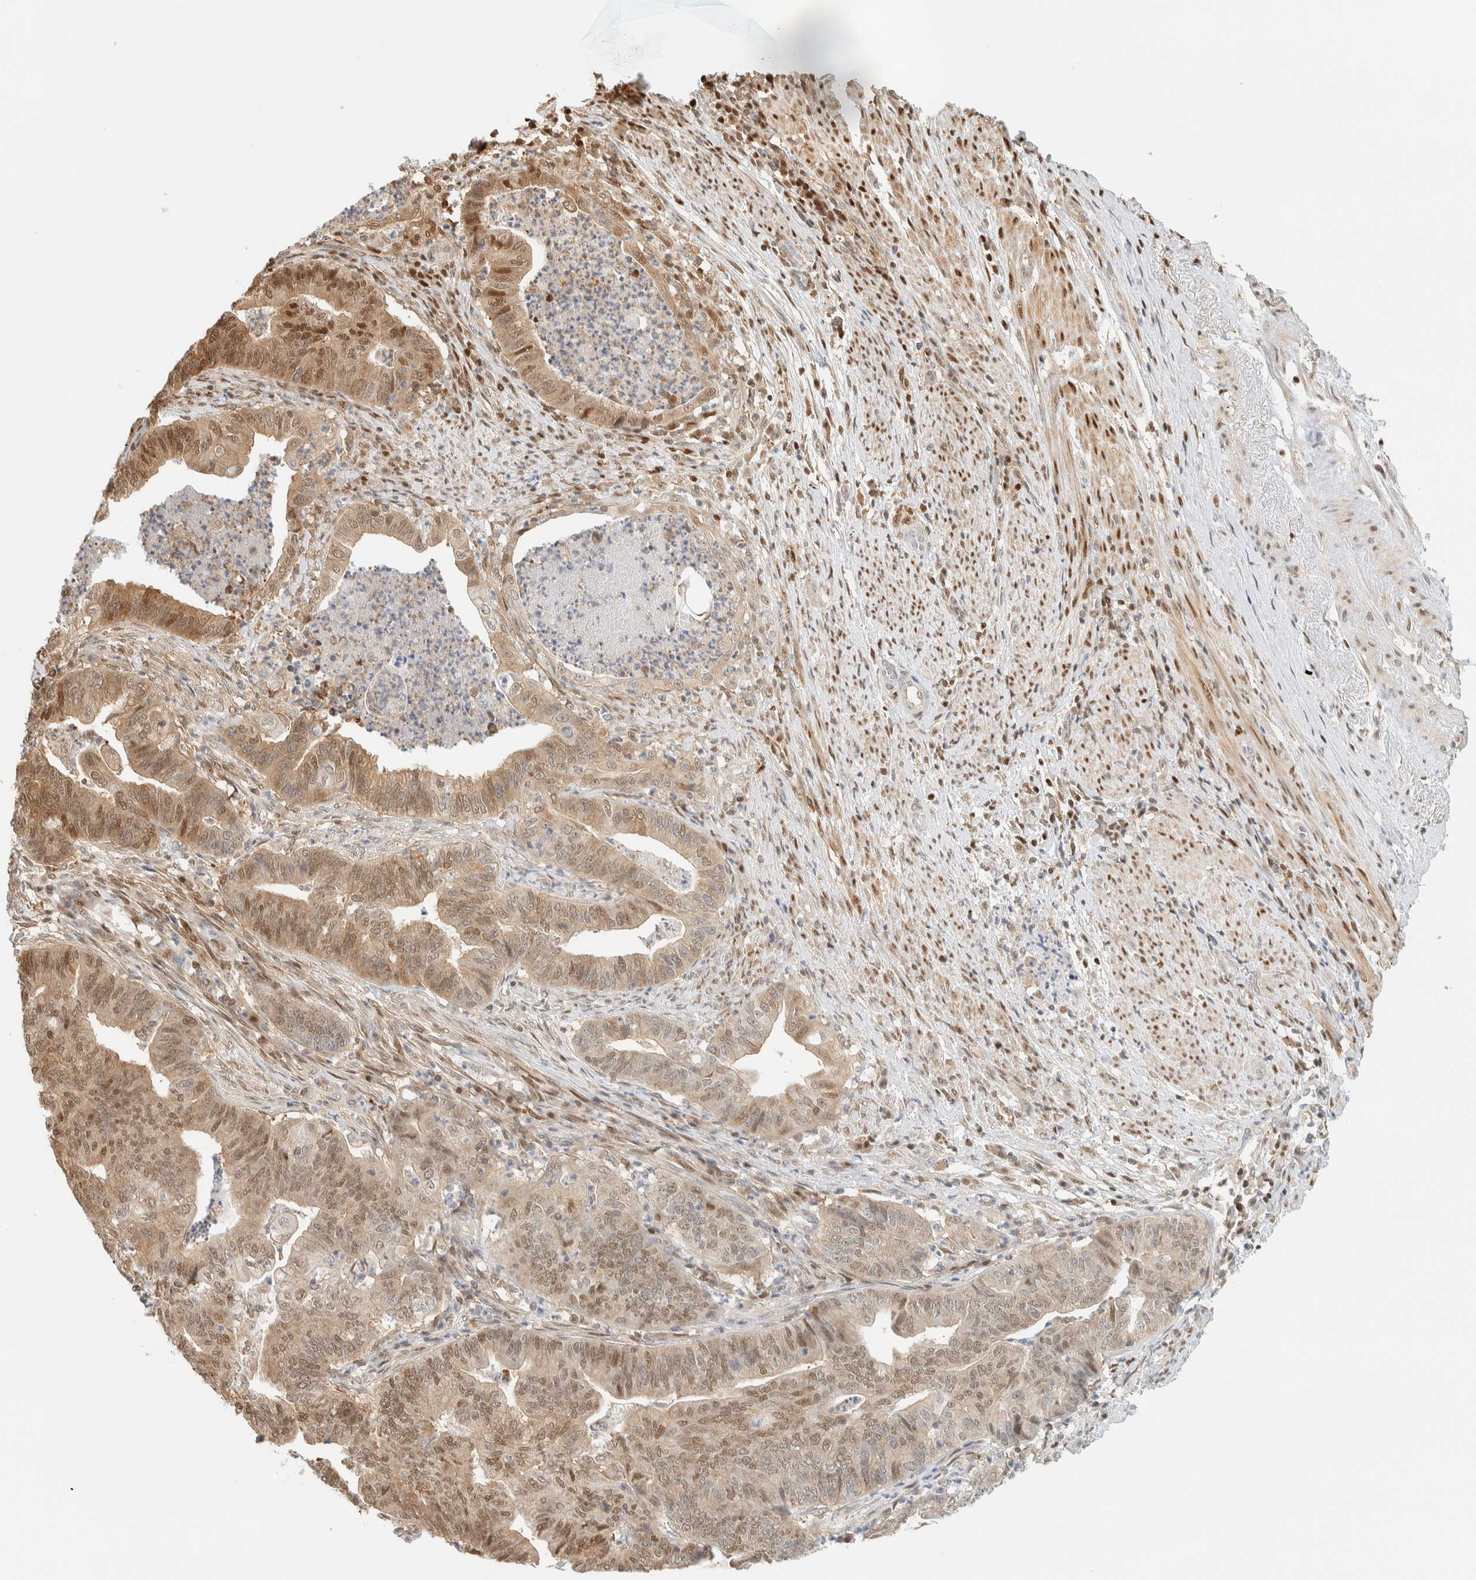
{"staining": {"intensity": "moderate", "quantity": ">75%", "location": "cytoplasmic/membranous,nuclear"}, "tissue": "endometrial cancer", "cell_type": "Tumor cells", "image_type": "cancer", "snomed": [{"axis": "morphology", "description": "Polyp, NOS"}, {"axis": "morphology", "description": "Adenocarcinoma, NOS"}, {"axis": "morphology", "description": "Adenoma, NOS"}, {"axis": "topography", "description": "Endometrium"}], "caption": "Moderate cytoplasmic/membranous and nuclear expression for a protein is identified in about >75% of tumor cells of polyp (endometrial) using immunohistochemistry.", "gene": "ZBTB37", "patient": {"sex": "female", "age": 79}}